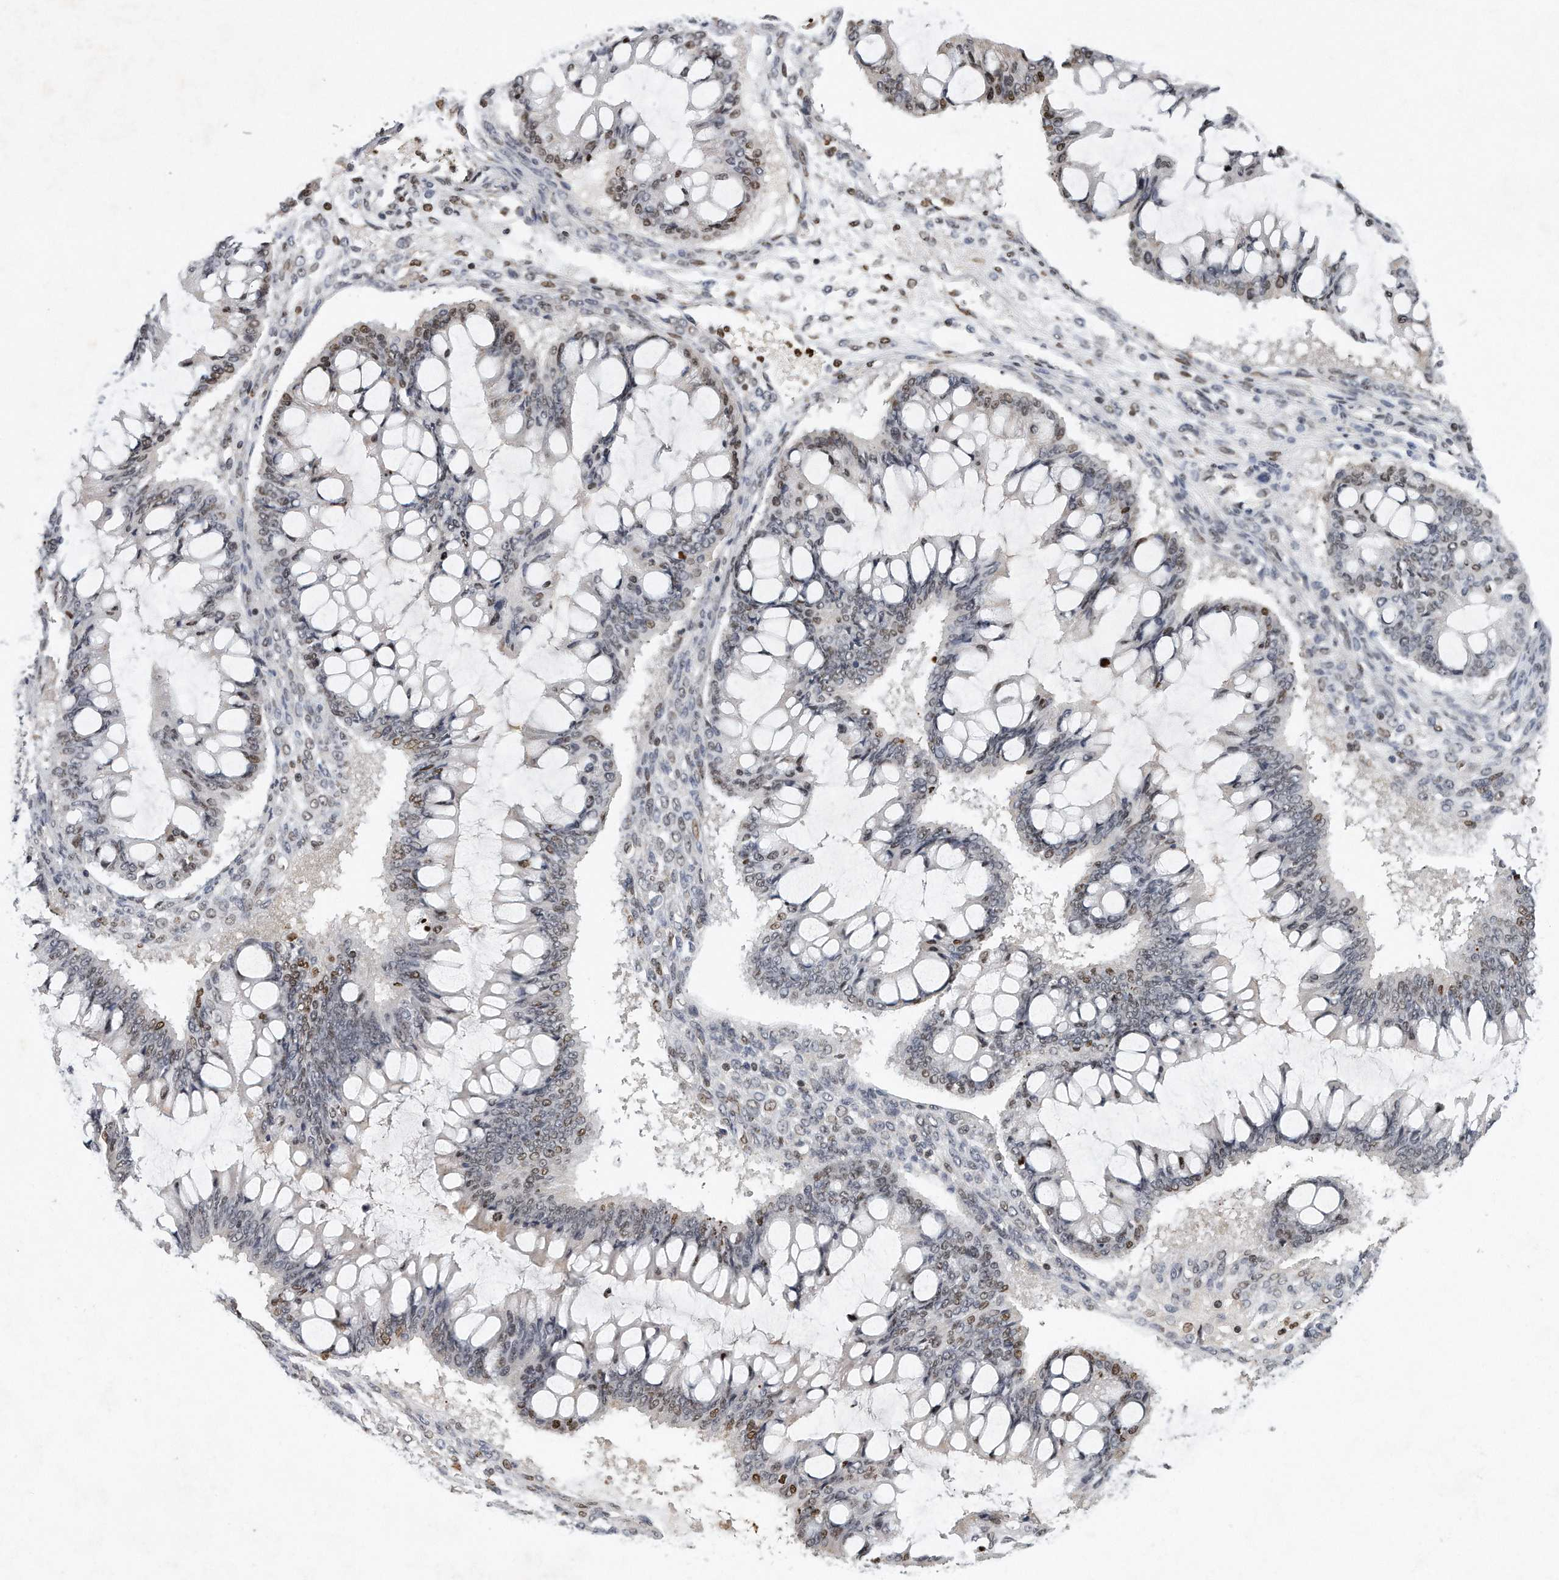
{"staining": {"intensity": "moderate", "quantity": "25%-75%", "location": "nuclear"}, "tissue": "ovarian cancer", "cell_type": "Tumor cells", "image_type": "cancer", "snomed": [{"axis": "morphology", "description": "Cystadenocarcinoma, mucinous, NOS"}, {"axis": "topography", "description": "Ovary"}], "caption": "Immunohistochemistry (IHC) (DAB (3,3'-diaminobenzidine)) staining of mucinous cystadenocarcinoma (ovarian) exhibits moderate nuclear protein staining in approximately 25%-75% of tumor cells.", "gene": "CTBP2", "patient": {"sex": "female", "age": 73}}